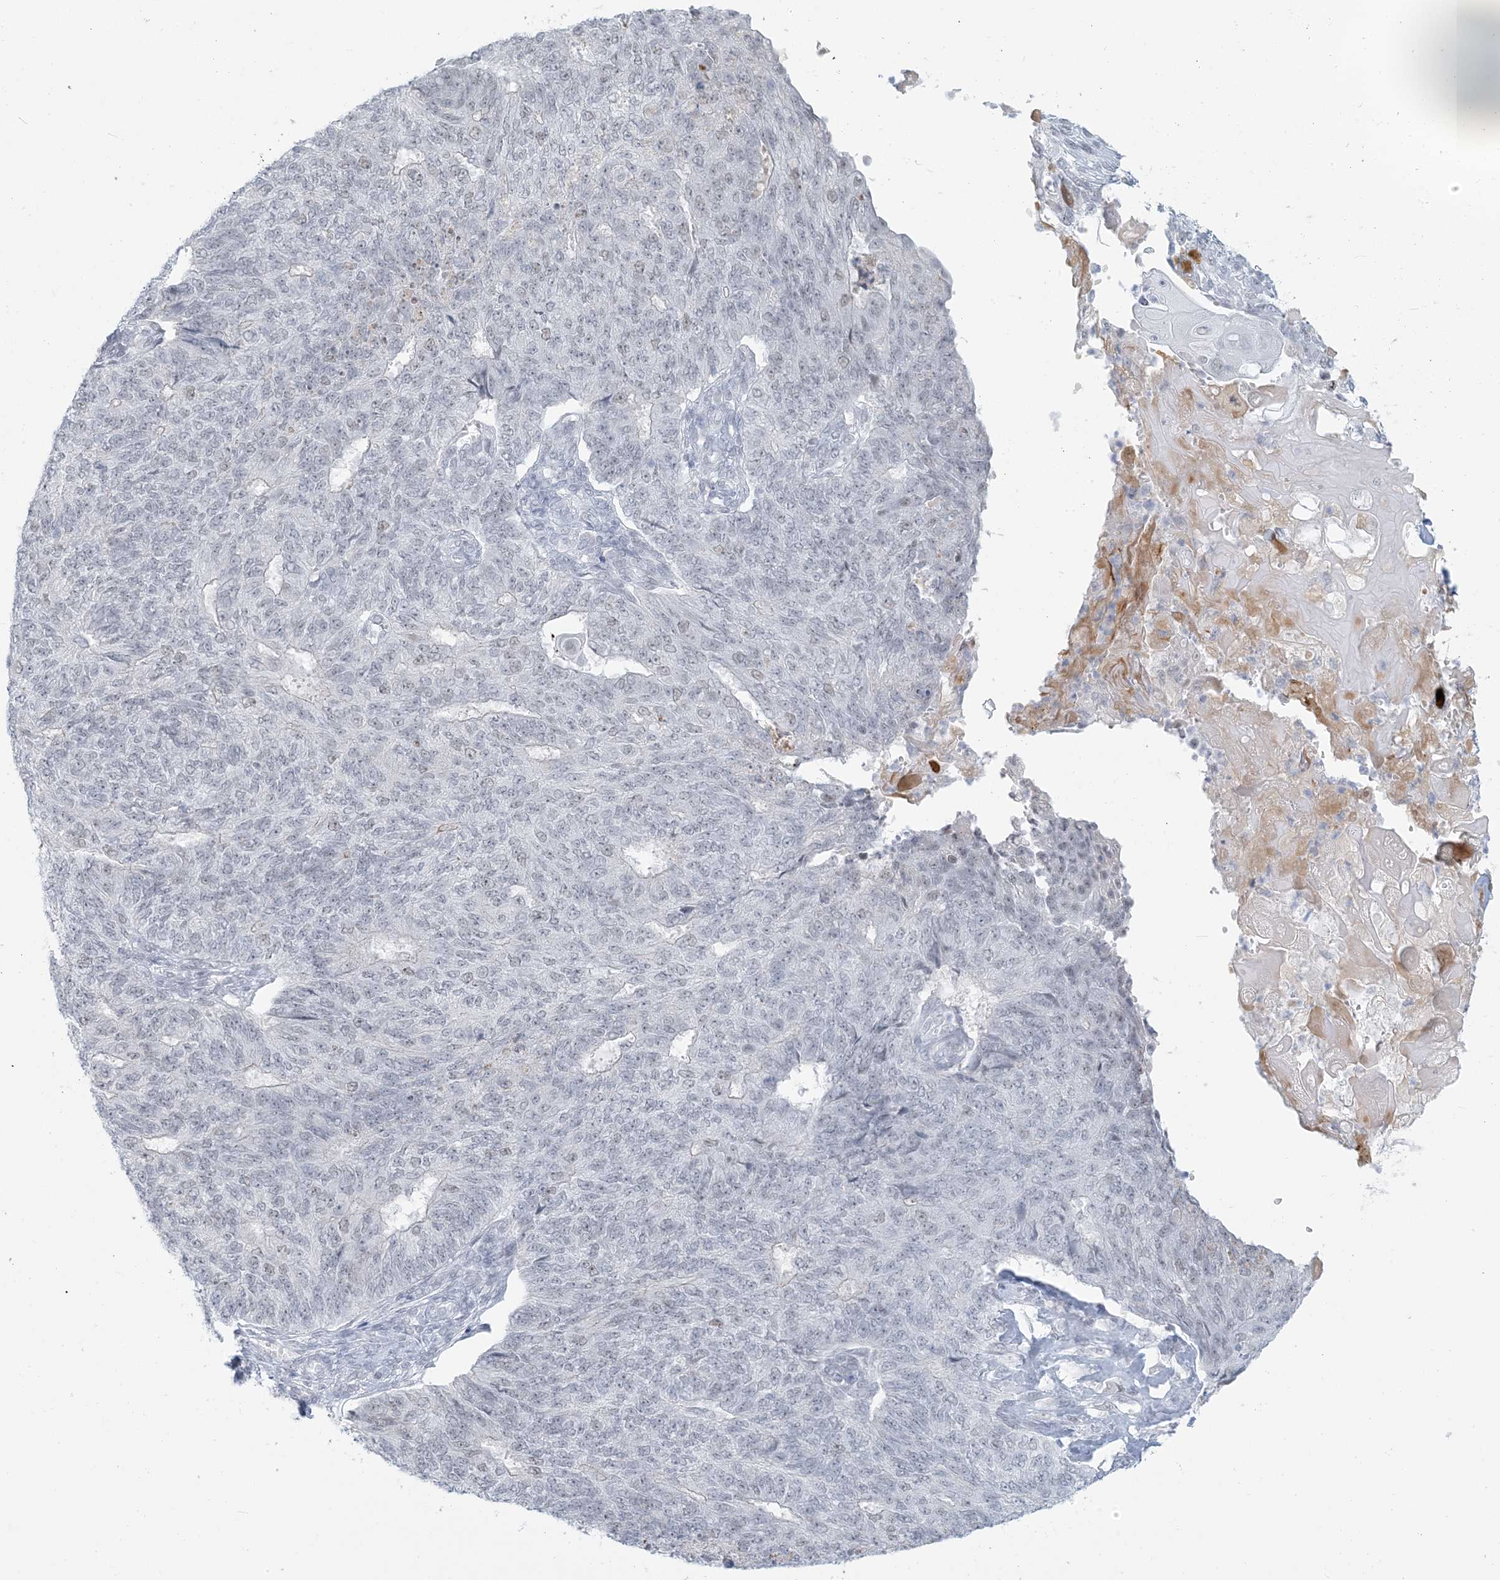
{"staining": {"intensity": "weak", "quantity": "<25%", "location": "nuclear"}, "tissue": "endometrial cancer", "cell_type": "Tumor cells", "image_type": "cancer", "snomed": [{"axis": "morphology", "description": "Adenocarcinoma, NOS"}, {"axis": "topography", "description": "Endometrium"}], "caption": "Immunohistochemical staining of endometrial cancer (adenocarcinoma) exhibits no significant expression in tumor cells. (Brightfield microscopy of DAB IHC at high magnification).", "gene": "SCML1", "patient": {"sex": "female", "age": 32}}